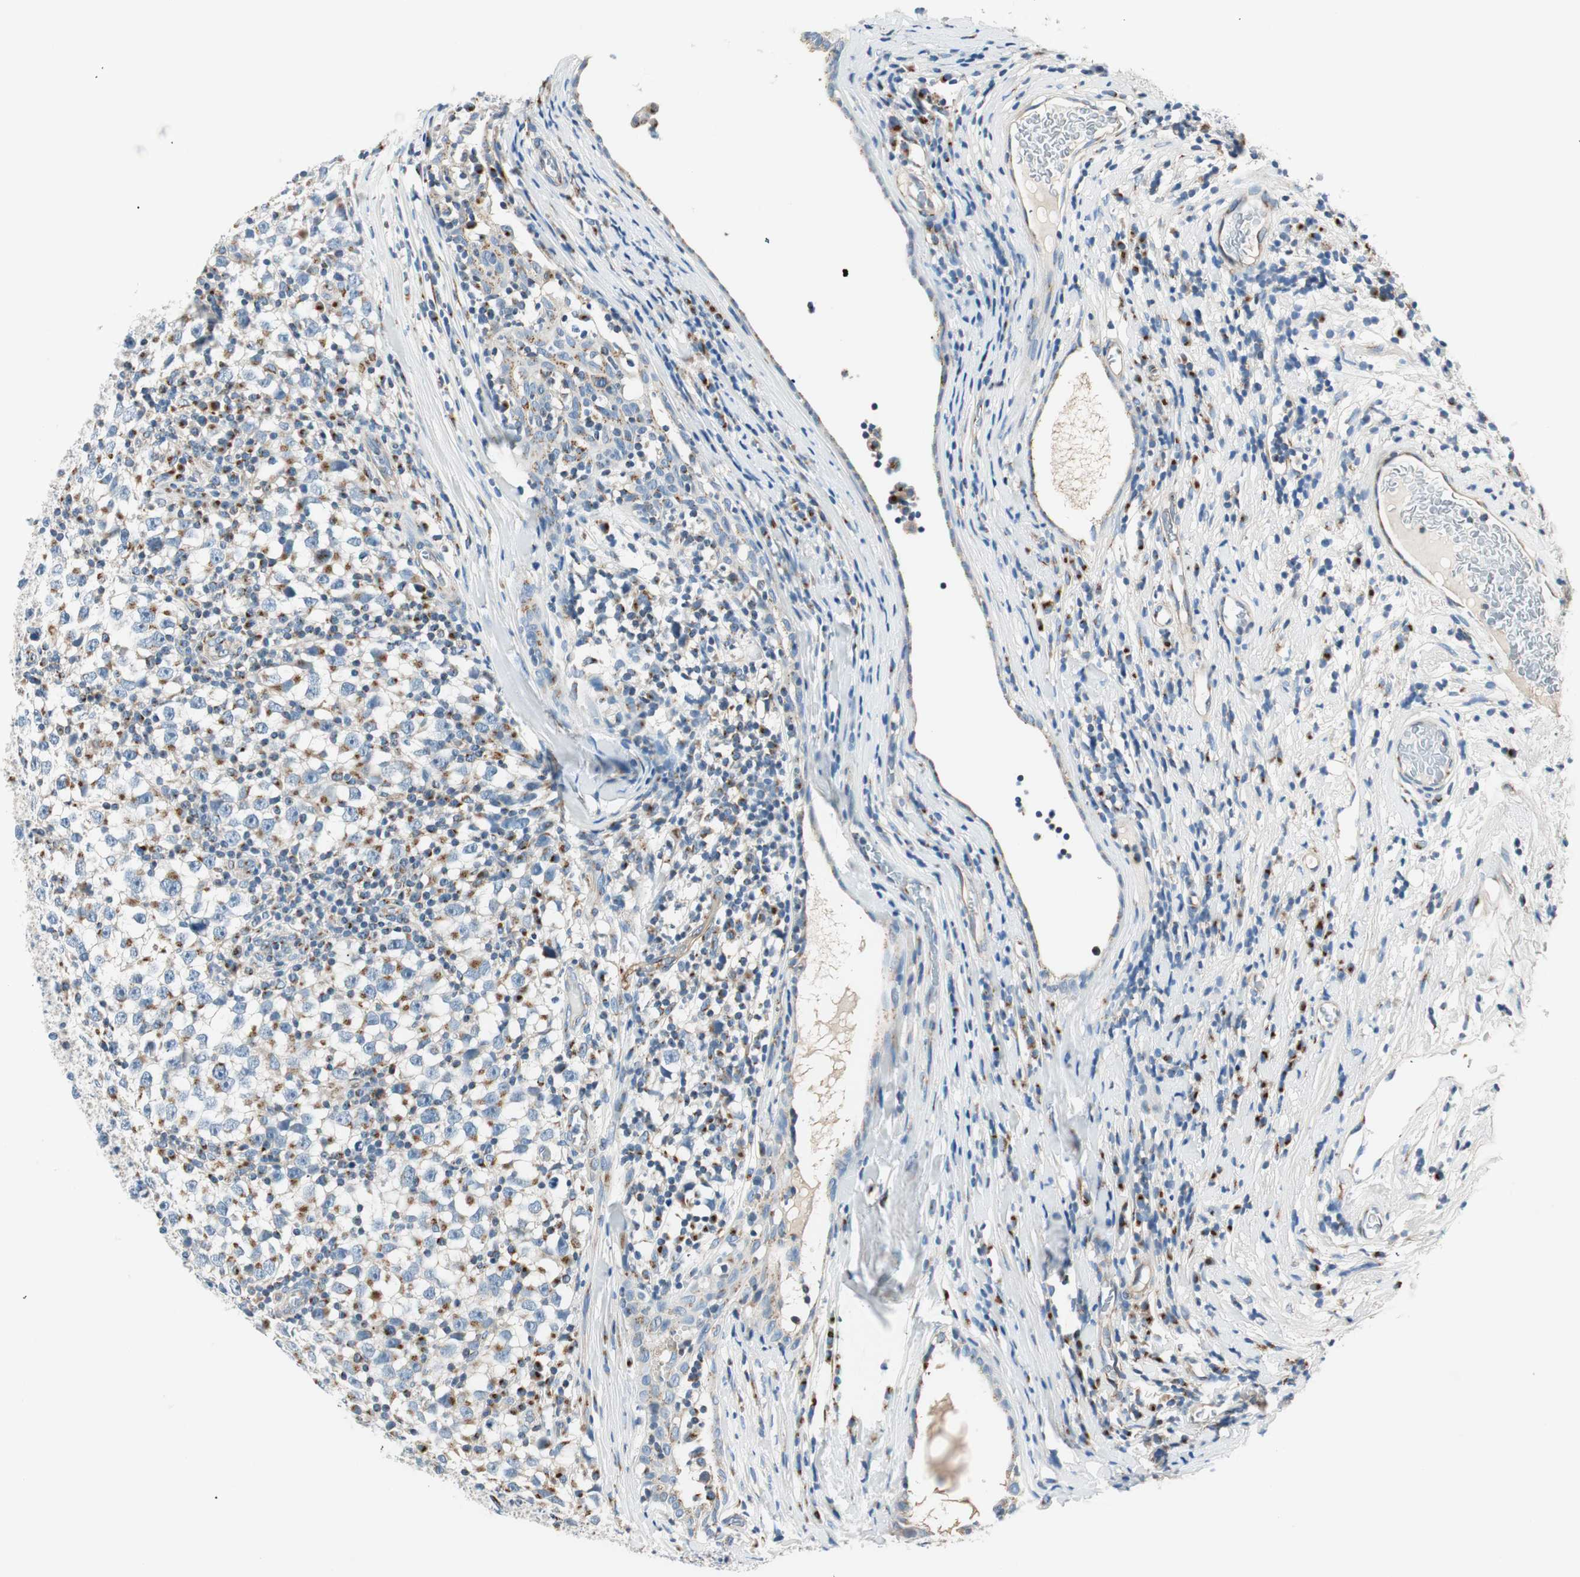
{"staining": {"intensity": "moderate", "quantity": "25%-75%", "location": "cytoplasmic/membranous"}, "tissue": "testis cancer", "cell_type": "Tumor cells", "image_type": "cancer", "snomed": [{"axis": "morphology", "description": "Seminoma, NOS"}, {"axis": "topography", "description": "Testis"}], "caption": "Protein expression analysis of human testis cancer (seminoma) reveals moderate cytoplasmic/membranous positivity in about 25%-75% of tumor cells.", "gene": "TMF1", "patient": {"sex": "male", "age": 65}}